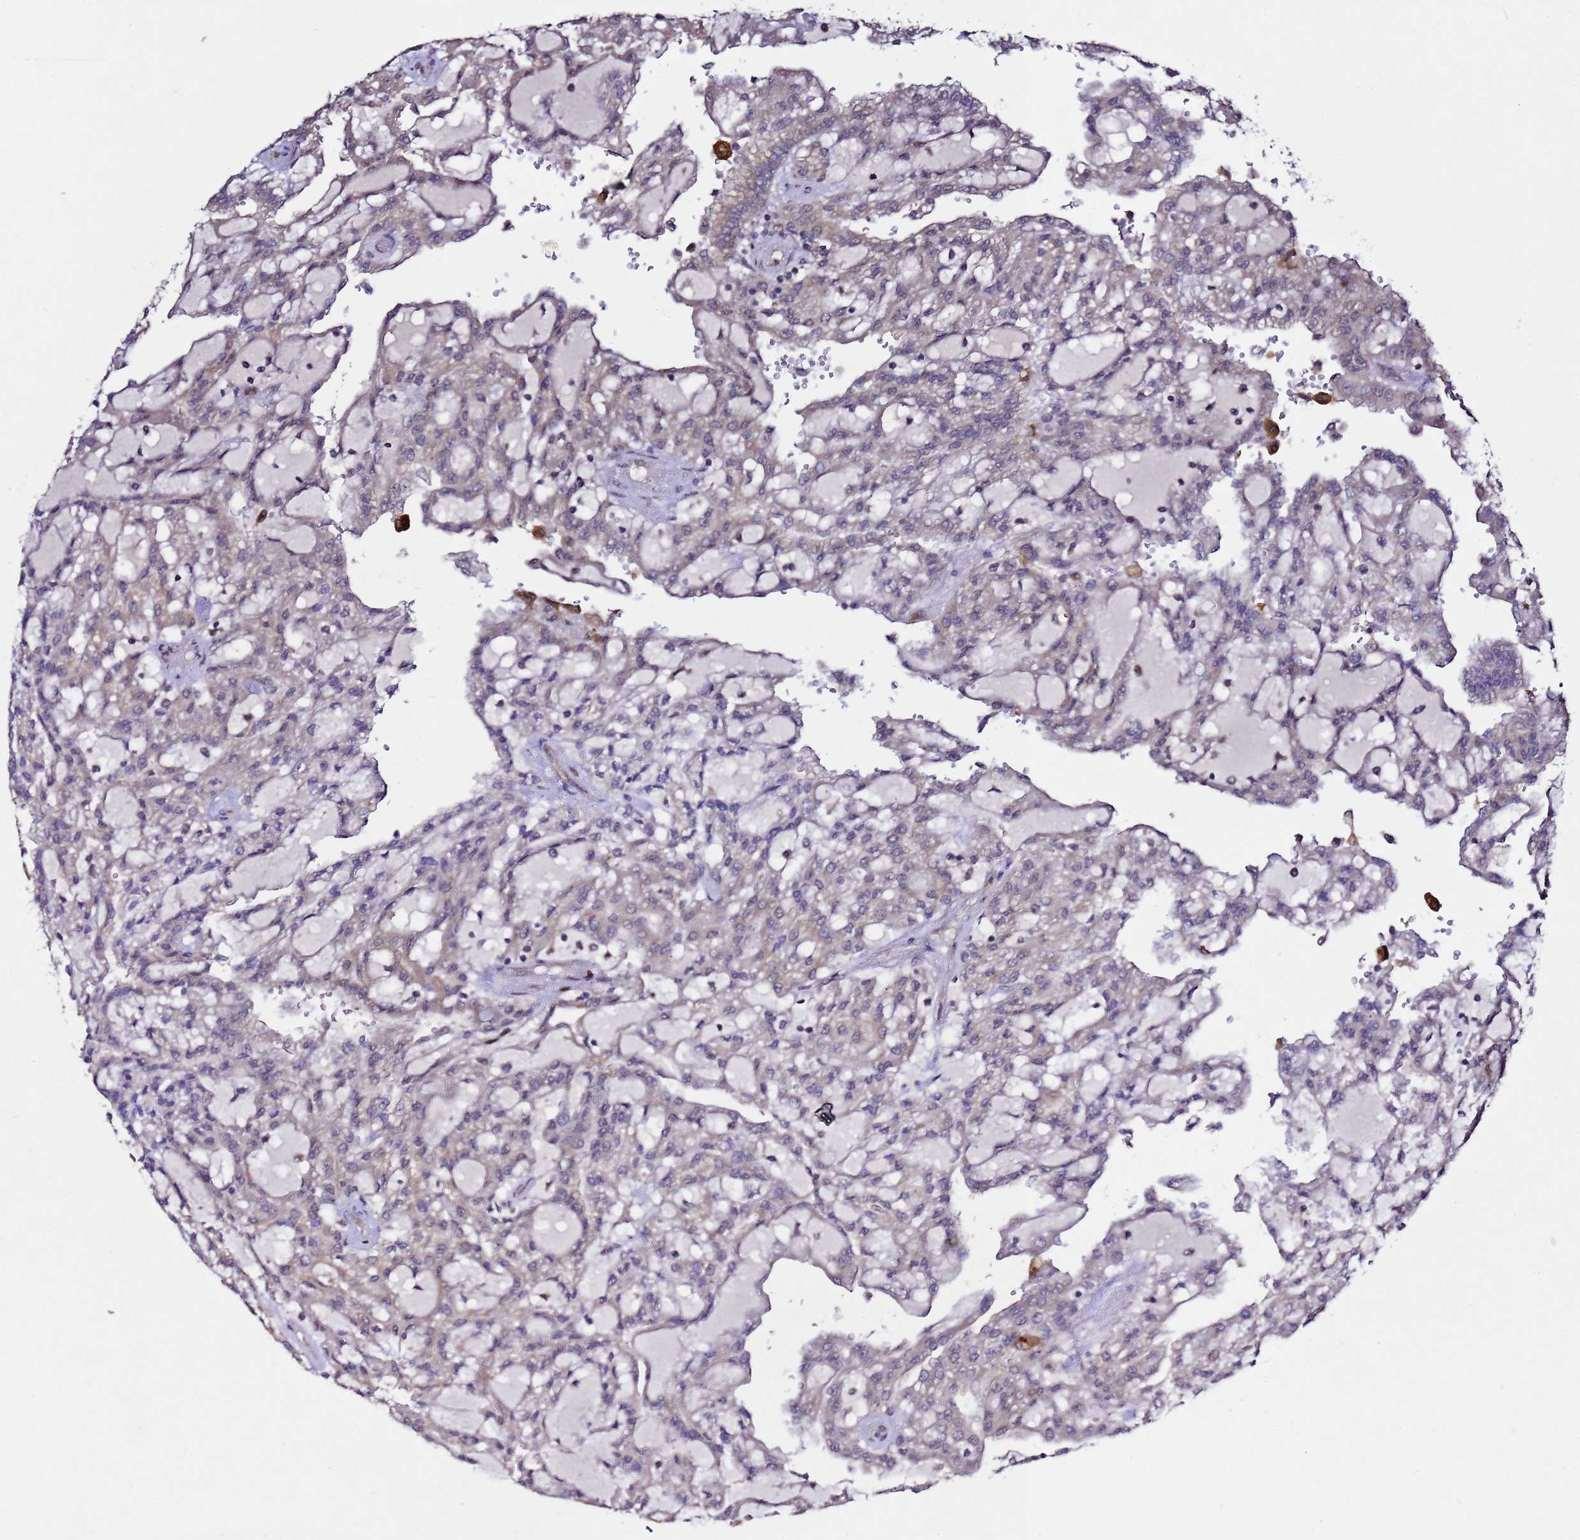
{"staining": {"intensity": "negative", "quantity": "none", "location": "none"}, "tissue": "renal cancer", "cell_type": "Tumor cells", "image_type": "cancer", "snomed": [{"axis": "morphology", "description": "Adenocarcinoma, NOS"}, {"axis": "topography", "description": "Kidney"}], "caption": "The immunohistochemistry photomicrograph has no significant expression in tumor cells of adenocarcinoma (renal) tissue.", "gene": "ALG3", "patient": {"sex": "male", "age": 63}}